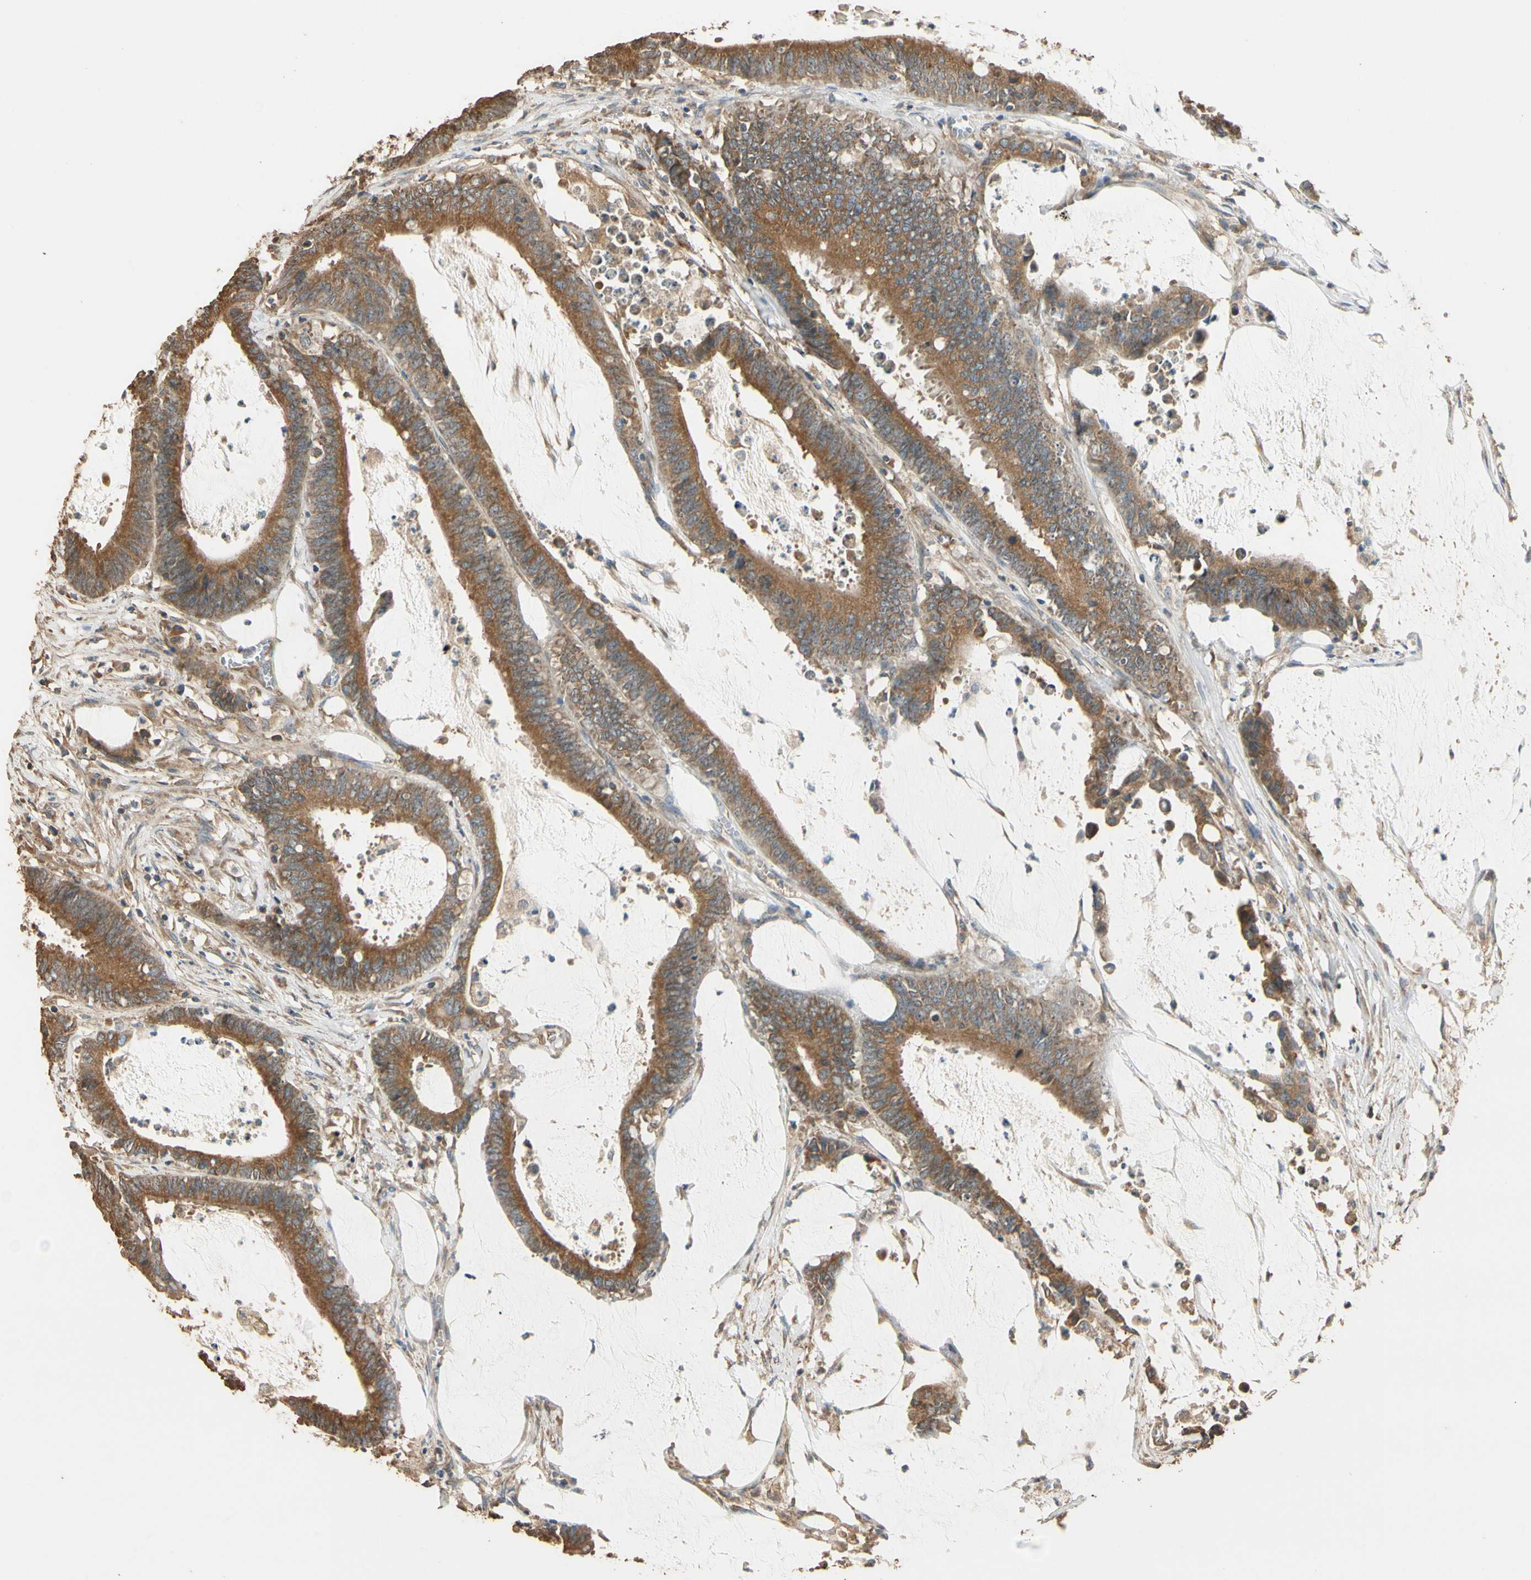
{"staining": {"intensity": "moderate", "quantity": ">75%", "location": "cytoplasmic/membranous"}, "tissue": "colorectal cancer", "cell_type": "Tumor cells", "image_type": "cancer", "snomed": [{"axis": "morphology", "description": "Adenocarcinoma, NOS"}, {"axis": "topography", "description": "Rectum"}], "caption": "Immunohistochemical staining of human colorectal cancer reveals medium levels of moderate cytoplasmic/membranous staining in about >75% of tumor cells.", "gene": "STX18", "patient": {"sex": "female", "age": 66}}